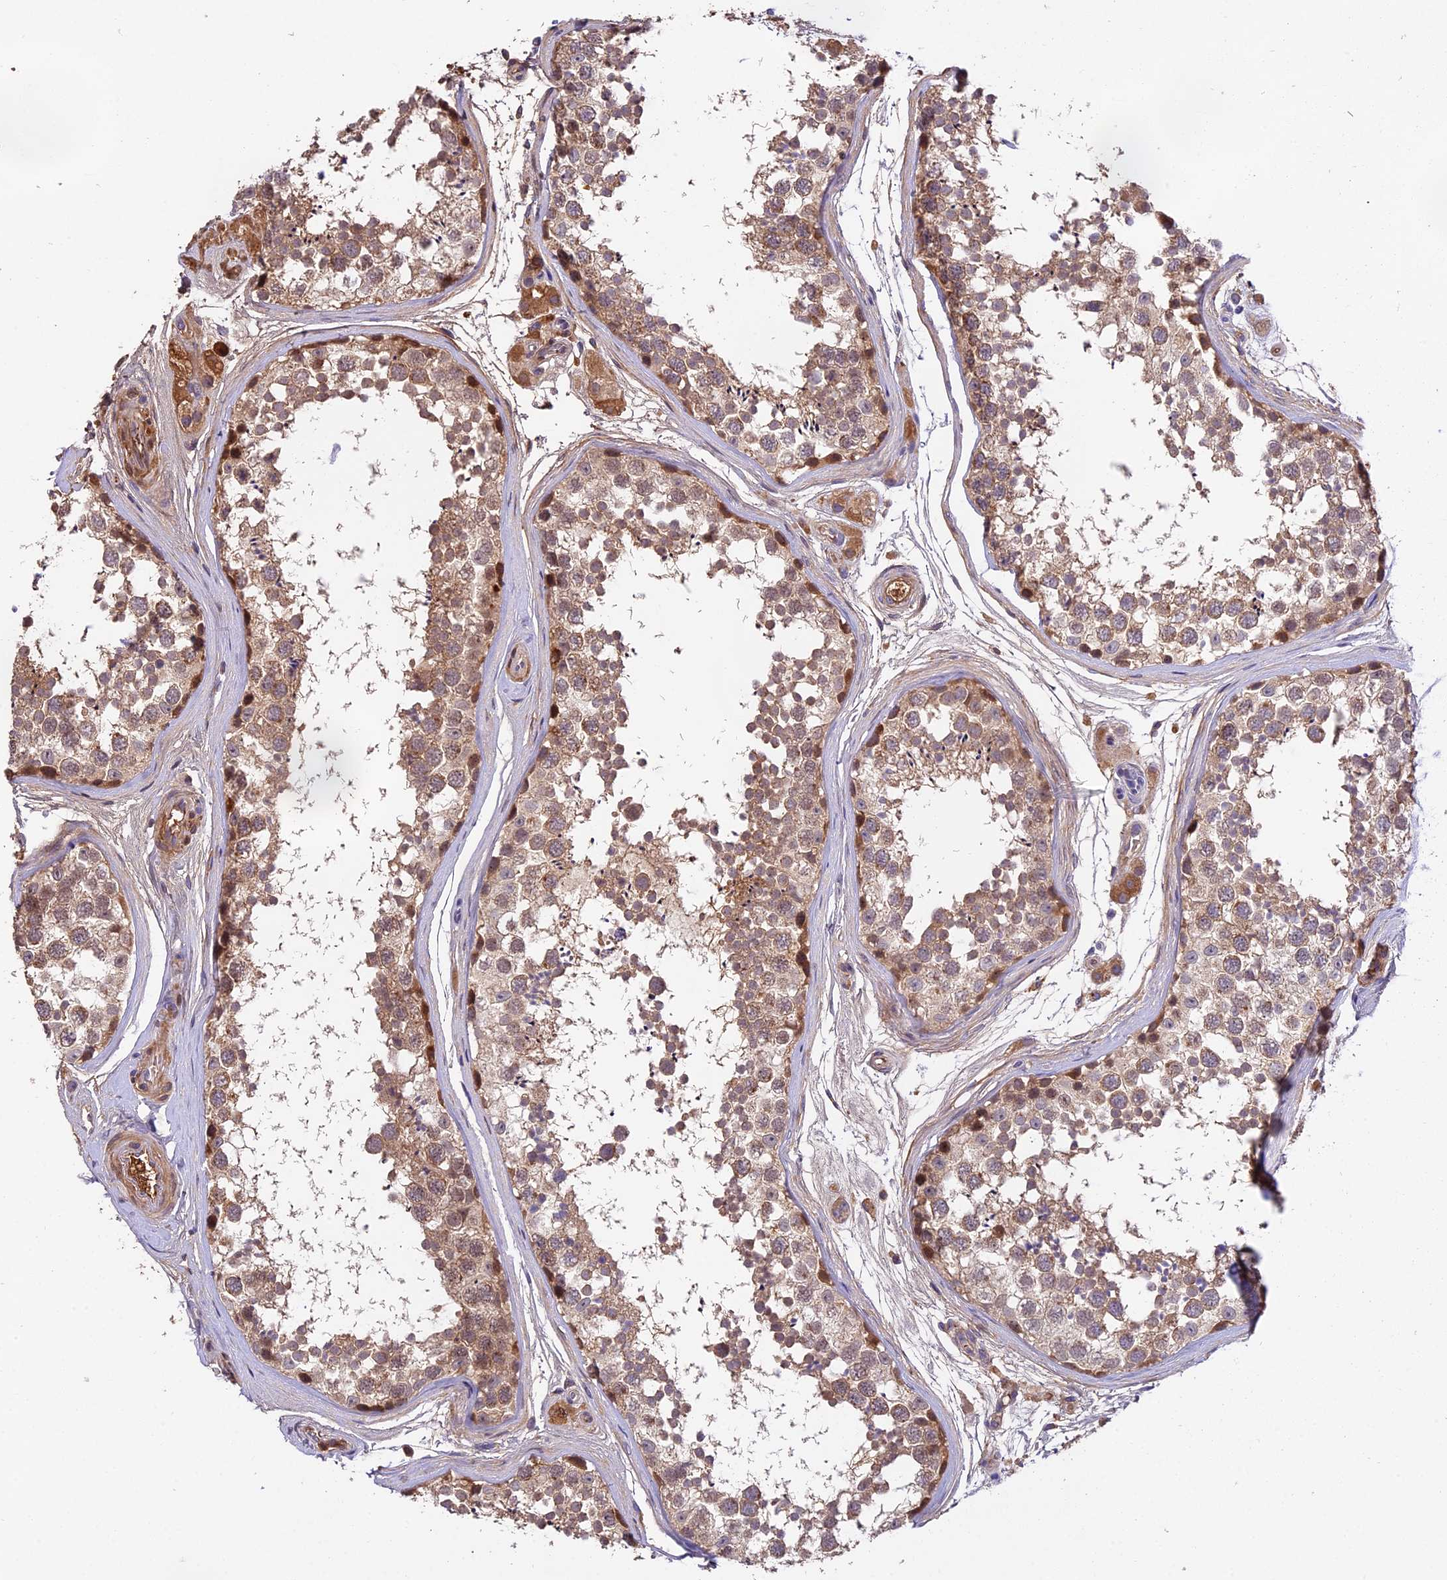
{"staining": {"intensity": "strong", "quantity": "25%-75%", "location": "cytoplasmic/membranous,nuclear"}, "tissue": "testis", "cell_type": "Cells in seminiferous ducts", "image_type": "normal", "snomed": [{"axis": "morphology", "description": "Normal tissue, NOS"}, {"axis": "topography", "description": "Testis"}], "caption": "Normal testis was stained to show a protein in brown. There is high levels of strong cytoplasmic/membranous,nuclear staining in approximately 25%-75% of cells in seminiferous ducts.", "gene": "PHAF1", "patient": {"sex": "male", "age": 56}}